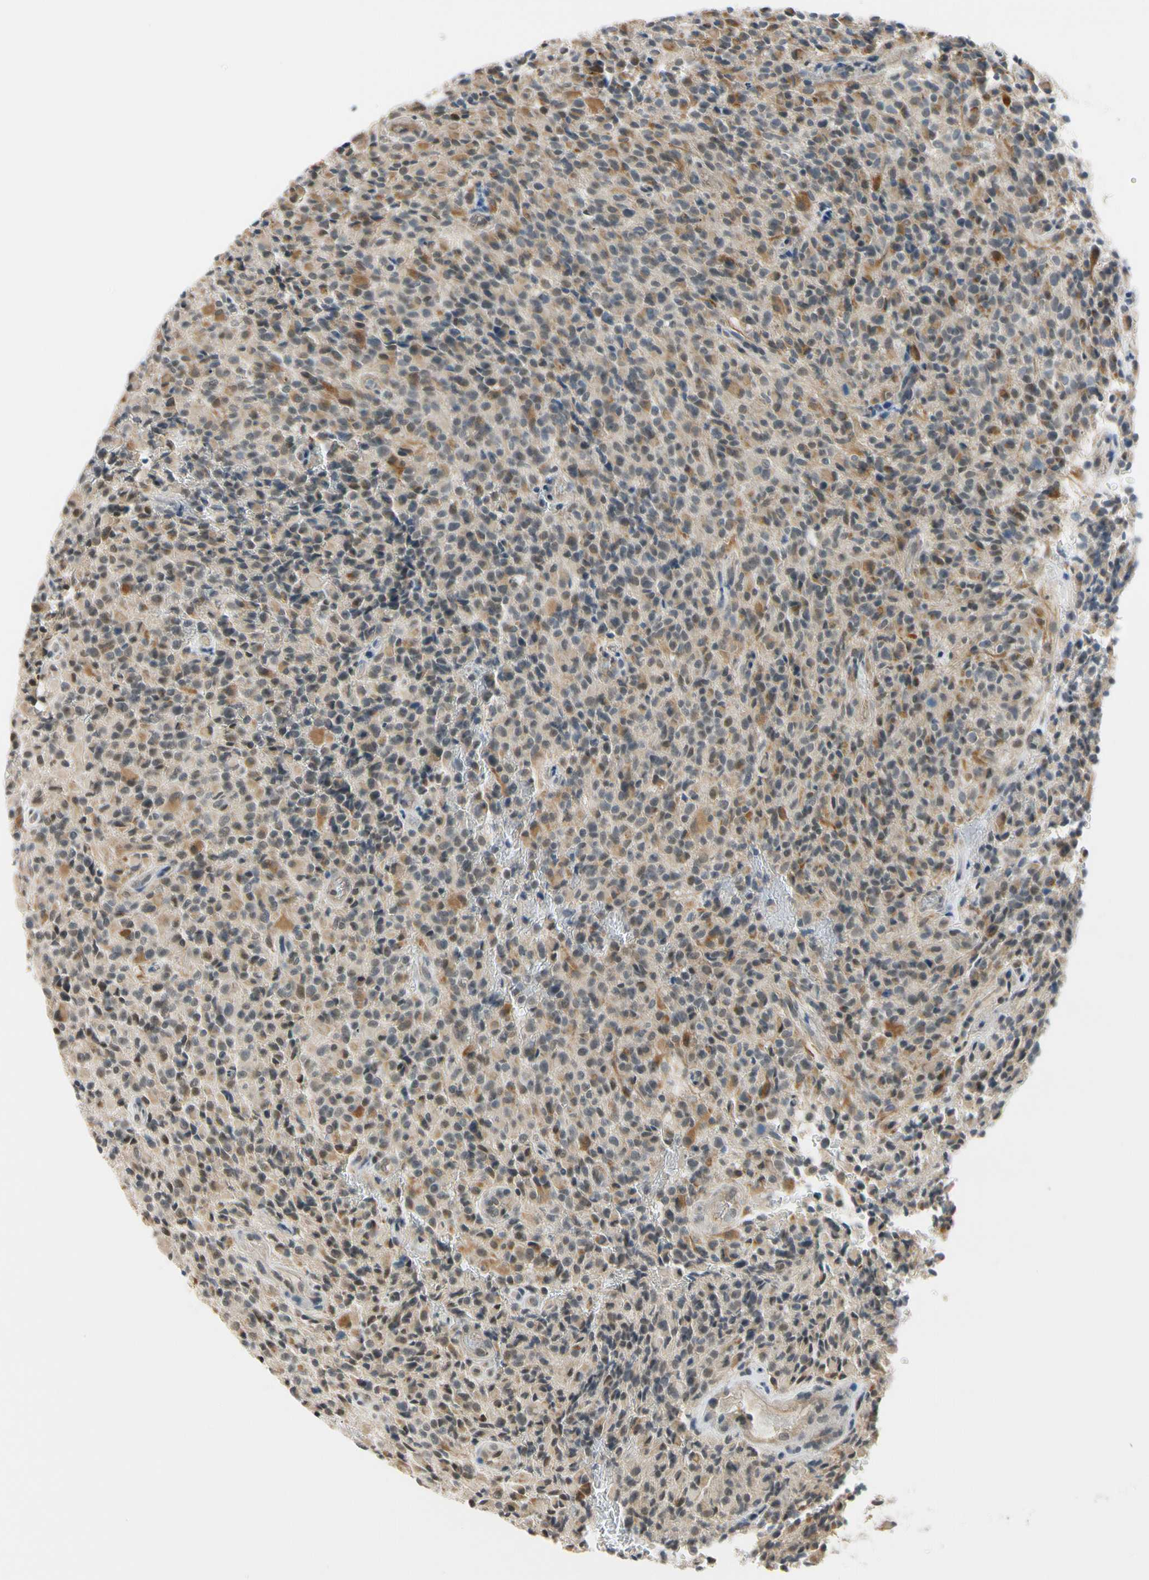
{"staining": {"intensity": "moderate", "quantity": "25%-75%", "location": "cytoplasmic/membranous"}, "tissue": "glioma", "cell_type": "Tumor cells", "image_type": "cancer", "snomed": [{"axis": "morphology", "description": "Glioma, malignant, High grade"}, {"axis": "topography", "description": "Brain"}], "caption": "A high-resolution micrograph shows immunohistochemistry (IHC) staining of malignant glioma (high-grade), which displays moderate cytoplasmic/membranous expression in approximately 25%-75% of tumor cells.", "gene": "TAF12", "patient": {"sex": "male", "age": 71}}